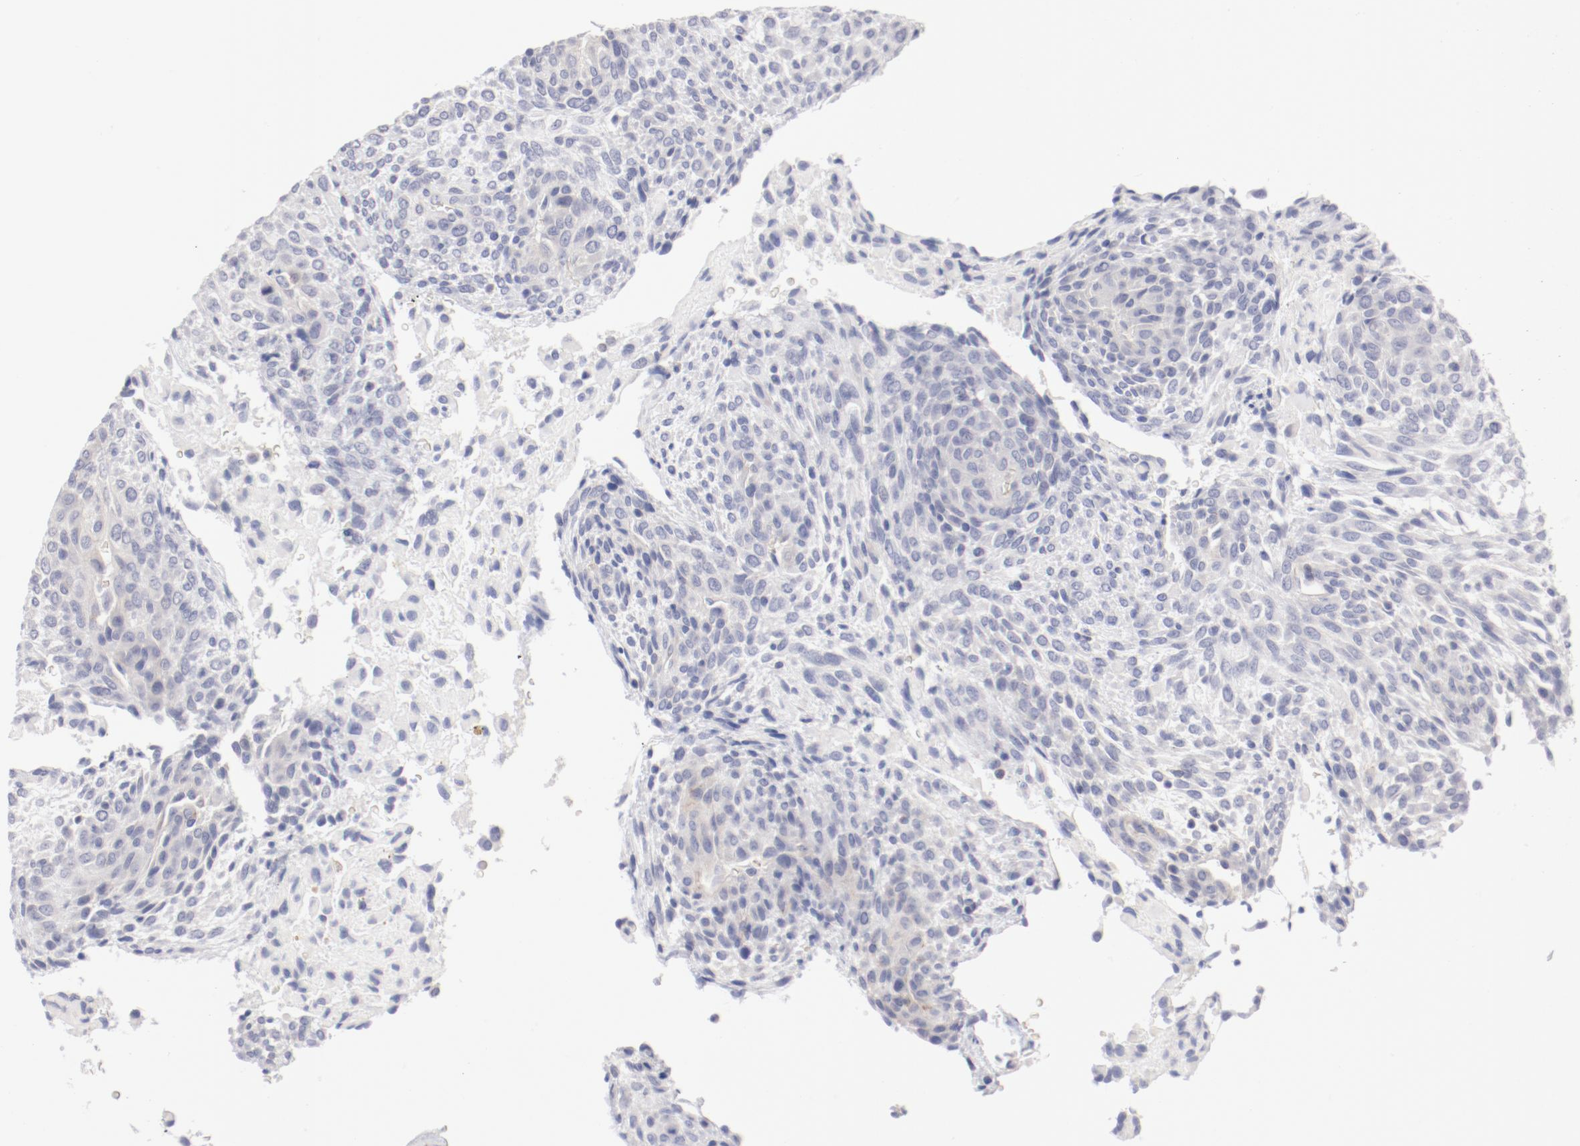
{"staining": {"intensity": "negative", "quantity": "none", "location": "none"}, "tissue": "glioma", "cell_type": "Tumor cells", "image_type": "cancer", "snomed": [{"axis": "morphology", "description": "Glioma, malignant, High grade"}, {"axis": "topography", "description": "Cerebral cortex"}], "caption": "Tumor cells are negative for brown protein staining in glioma.", "gene": "LAX1", "patient": {"sex": "female", "age": 55}}